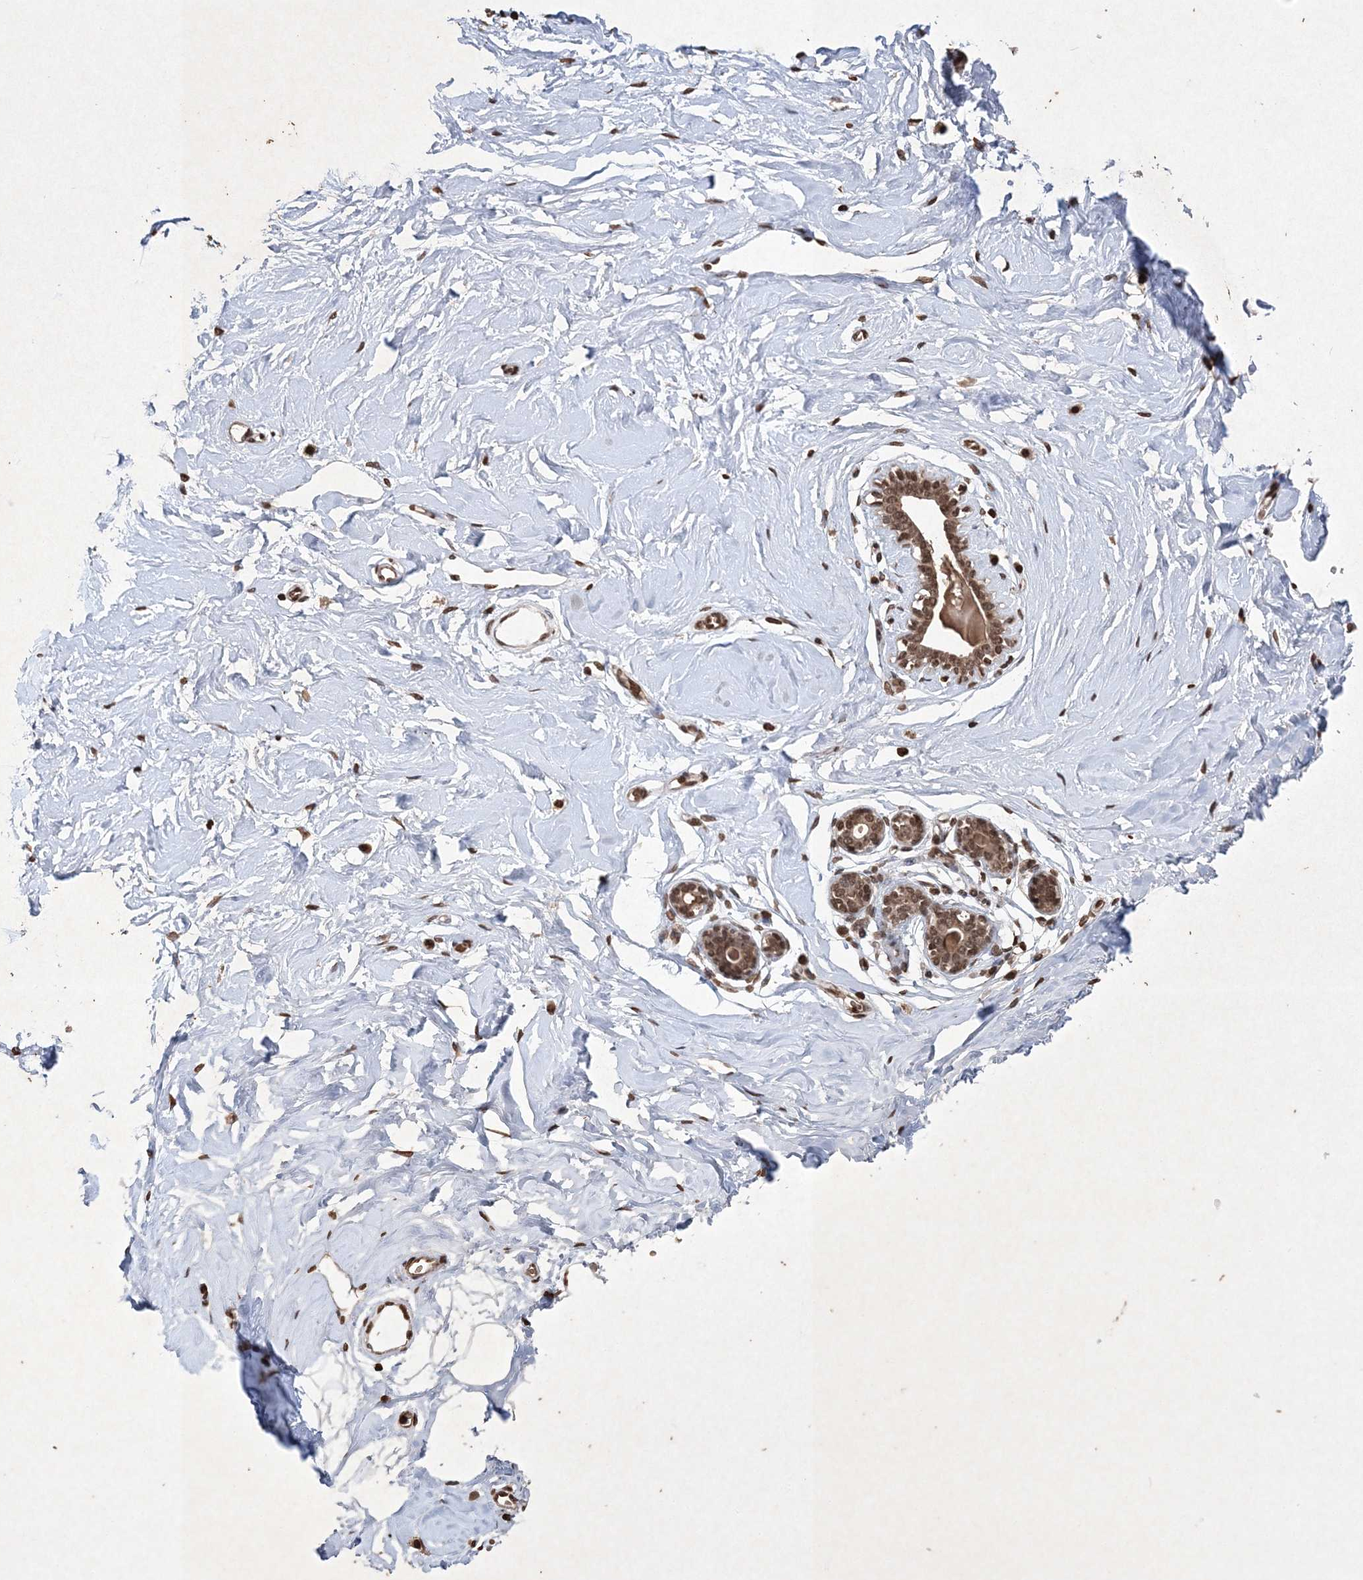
{"staining": {"intensity": "moderate", "quantity": "25%-75%", "location": "nuclear"}, "tissue": "breast", "cell_type": "Adipocytes", "image_type": "normal", "snomed": [{"axis": "morphology", "description": "Normal tissue, NOS"}, {"axis": "morphology", "description": "Adenoma, NOS"}, {"axis": "topography", "description": "Breast"}], "caption": "Protein staining shows moderate nuclear expression in approximately 25%-75% of adipocytes in normal breast.", "gene": "NEDD9", "patient": {"sex": "female", "age": 23}}